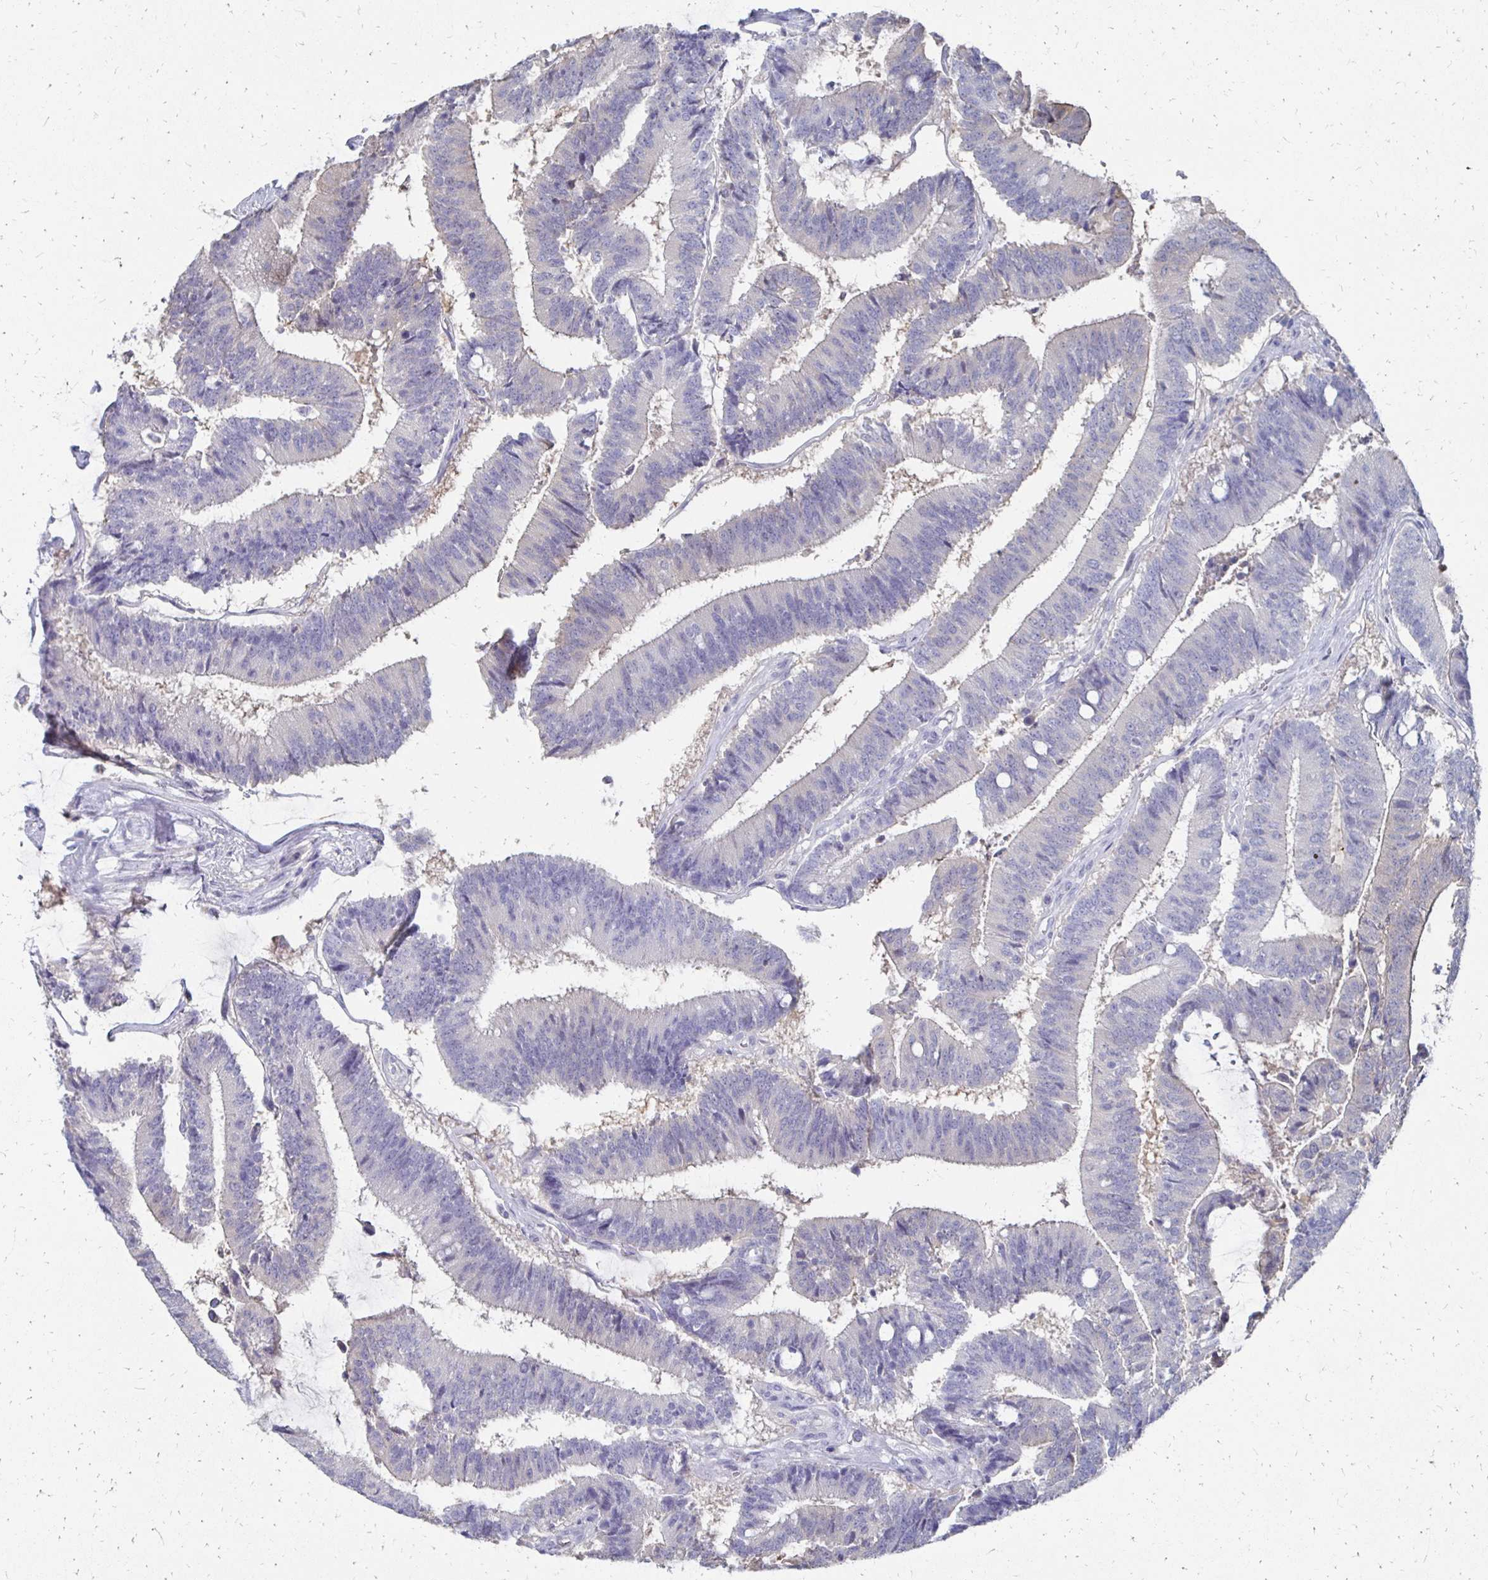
{"staining": {"intensity": "negative", "quantity": "none", "location": "none"}, "tissue": "colorectal cancer", "cell_type": "Tumor cells", "image_type": "cancer", "snomed": [{"axis": "morphology", "description": "Adenocarcinoma, NOS"}, {"axis": "topography", "description": "Colon"}], "caption": "Colorectal adenocarcinoma was stained to show a protein in brown. There is no significant positivity in tumor cells.", "gene": "SYCP3", "patient": {"sex": "female", "age": 43}}